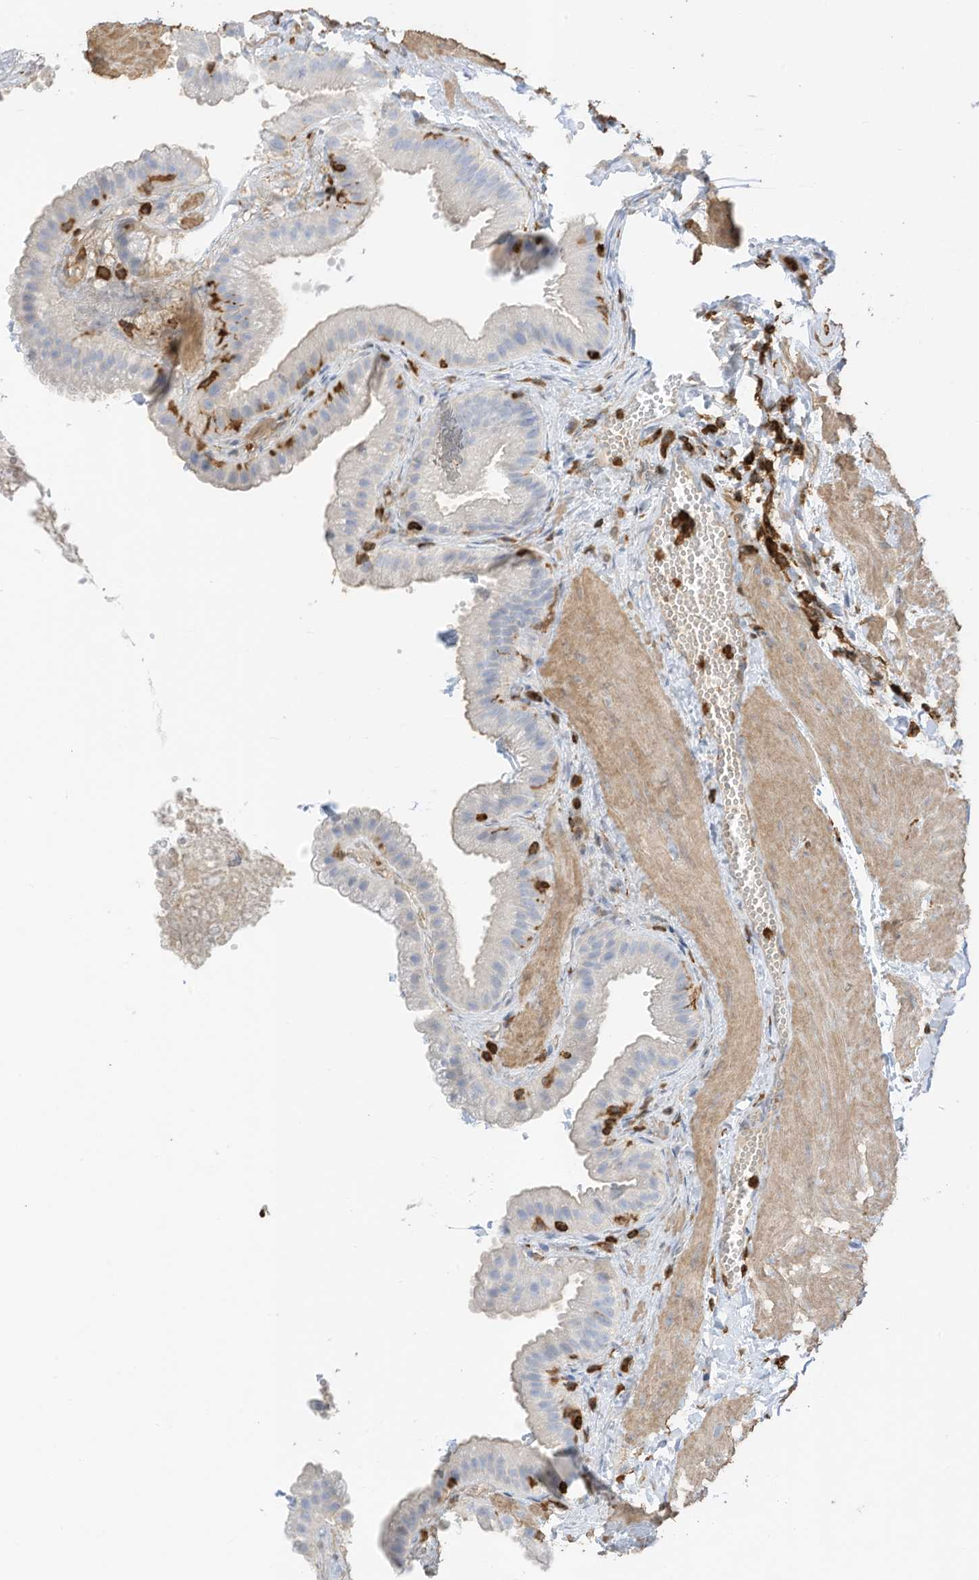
{"staining": {"intensity": "negative", "quantity": "none", "location": "none"}, "tissue": "gallbladder", "cell_type": "Glandular cells", "image_type": "normal", "snomed": [{"axis": "morphology", "description": "Normal tissue, NOS"}, {"axis": "topography", "description": "Gallbladder"}], "caption": "High magnification brightfield microscopy of normal gallbladder stained with DAB (brown) and counterstained with hematoxylin (blue): glandular cells show no significant staining.", "gene": "ARHGAP25", "patient": {"sex": "male", "age": 55}}